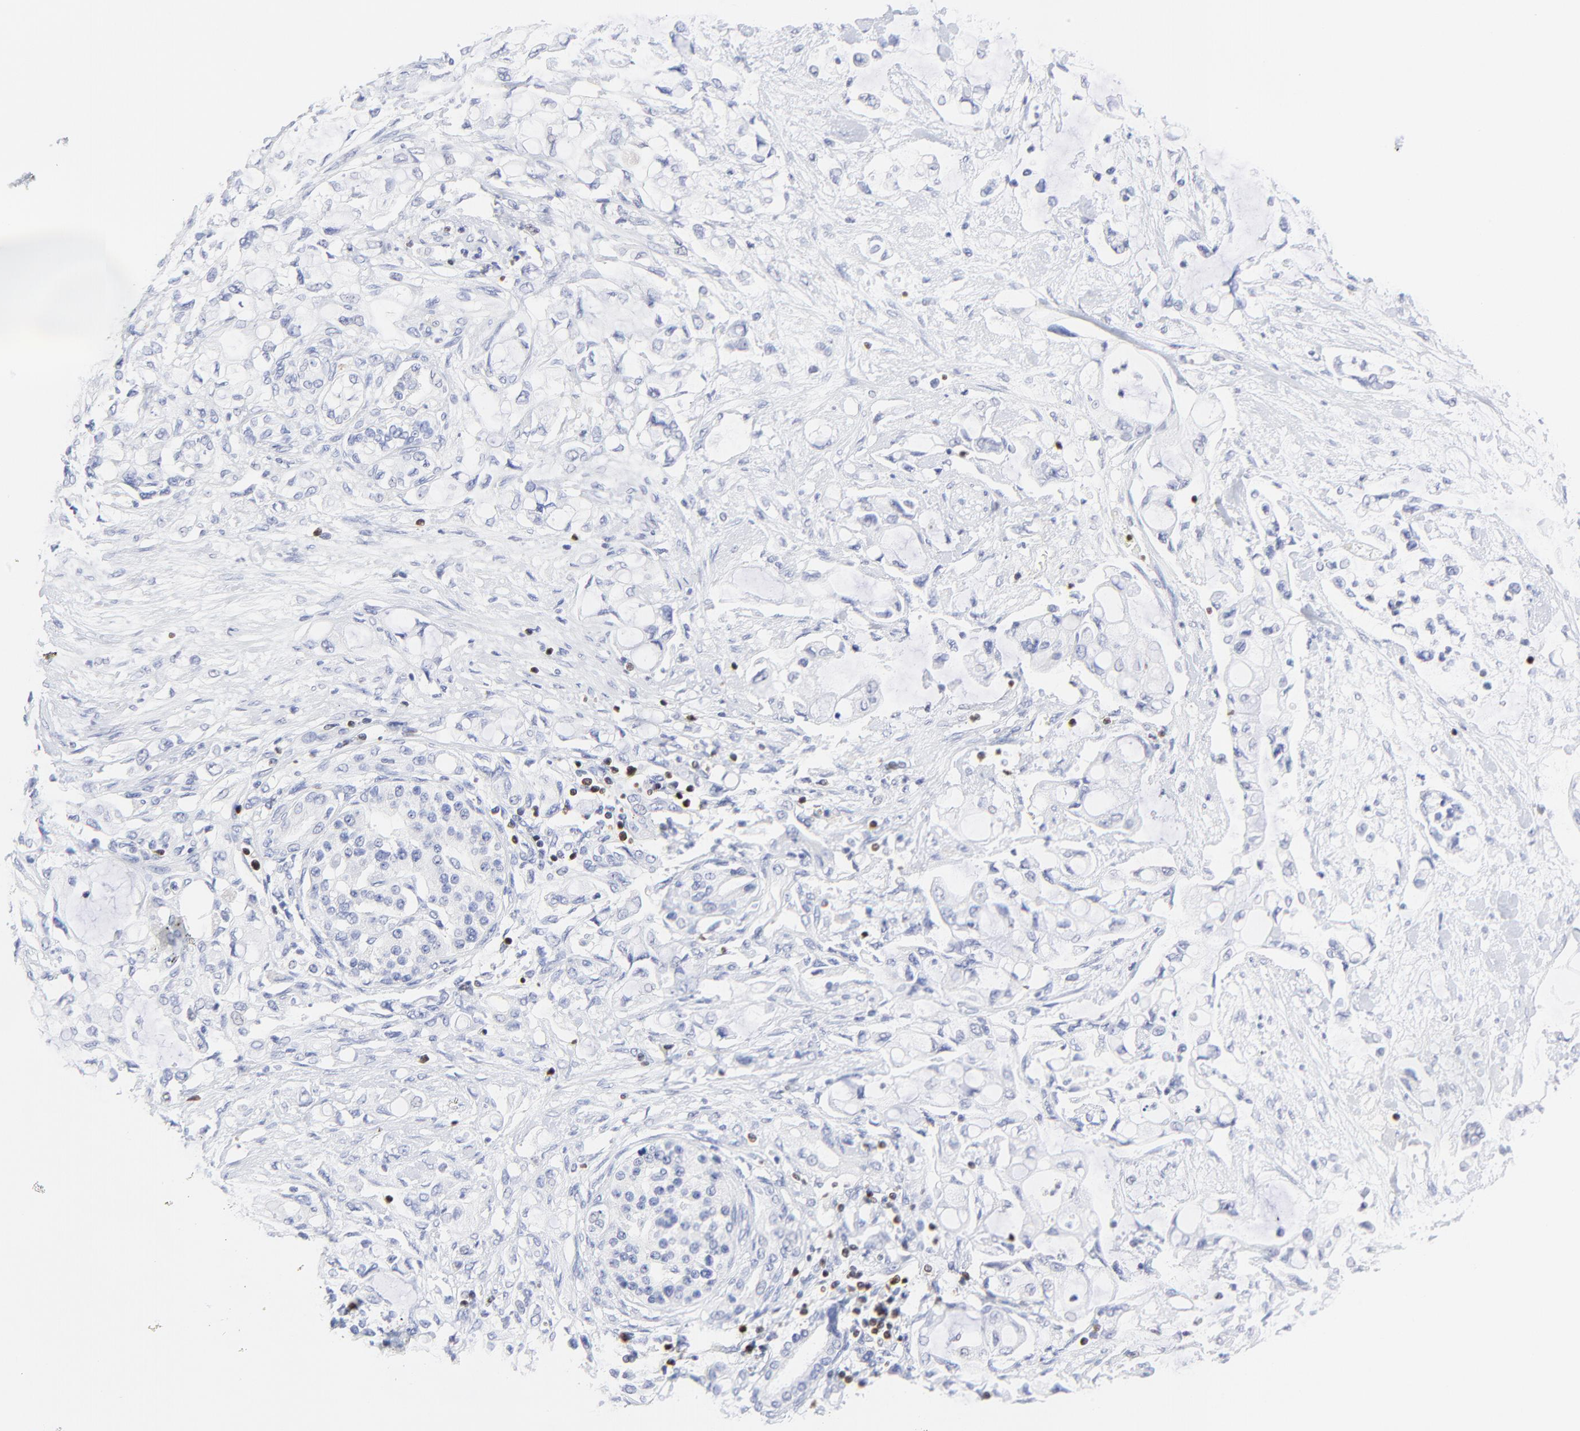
{"staining": {"intensity": "negative", "quantity": "none", "location": "none"}, "tissue": "pancreatic cancer", "cell_type": "Tumor cells", "image_type": "cancer", "snomed": [{"axis": "morphology", "description": "Adenocarcinoma, NOS"}, {"axis": "topography", "description": "Pancreas"}], "caption": "Micrograph shows no significant protein expression in tumor cells of pancreatic cancer.", "gene": "ZAP70", "patient": {"sex": "female", "age": 70}}